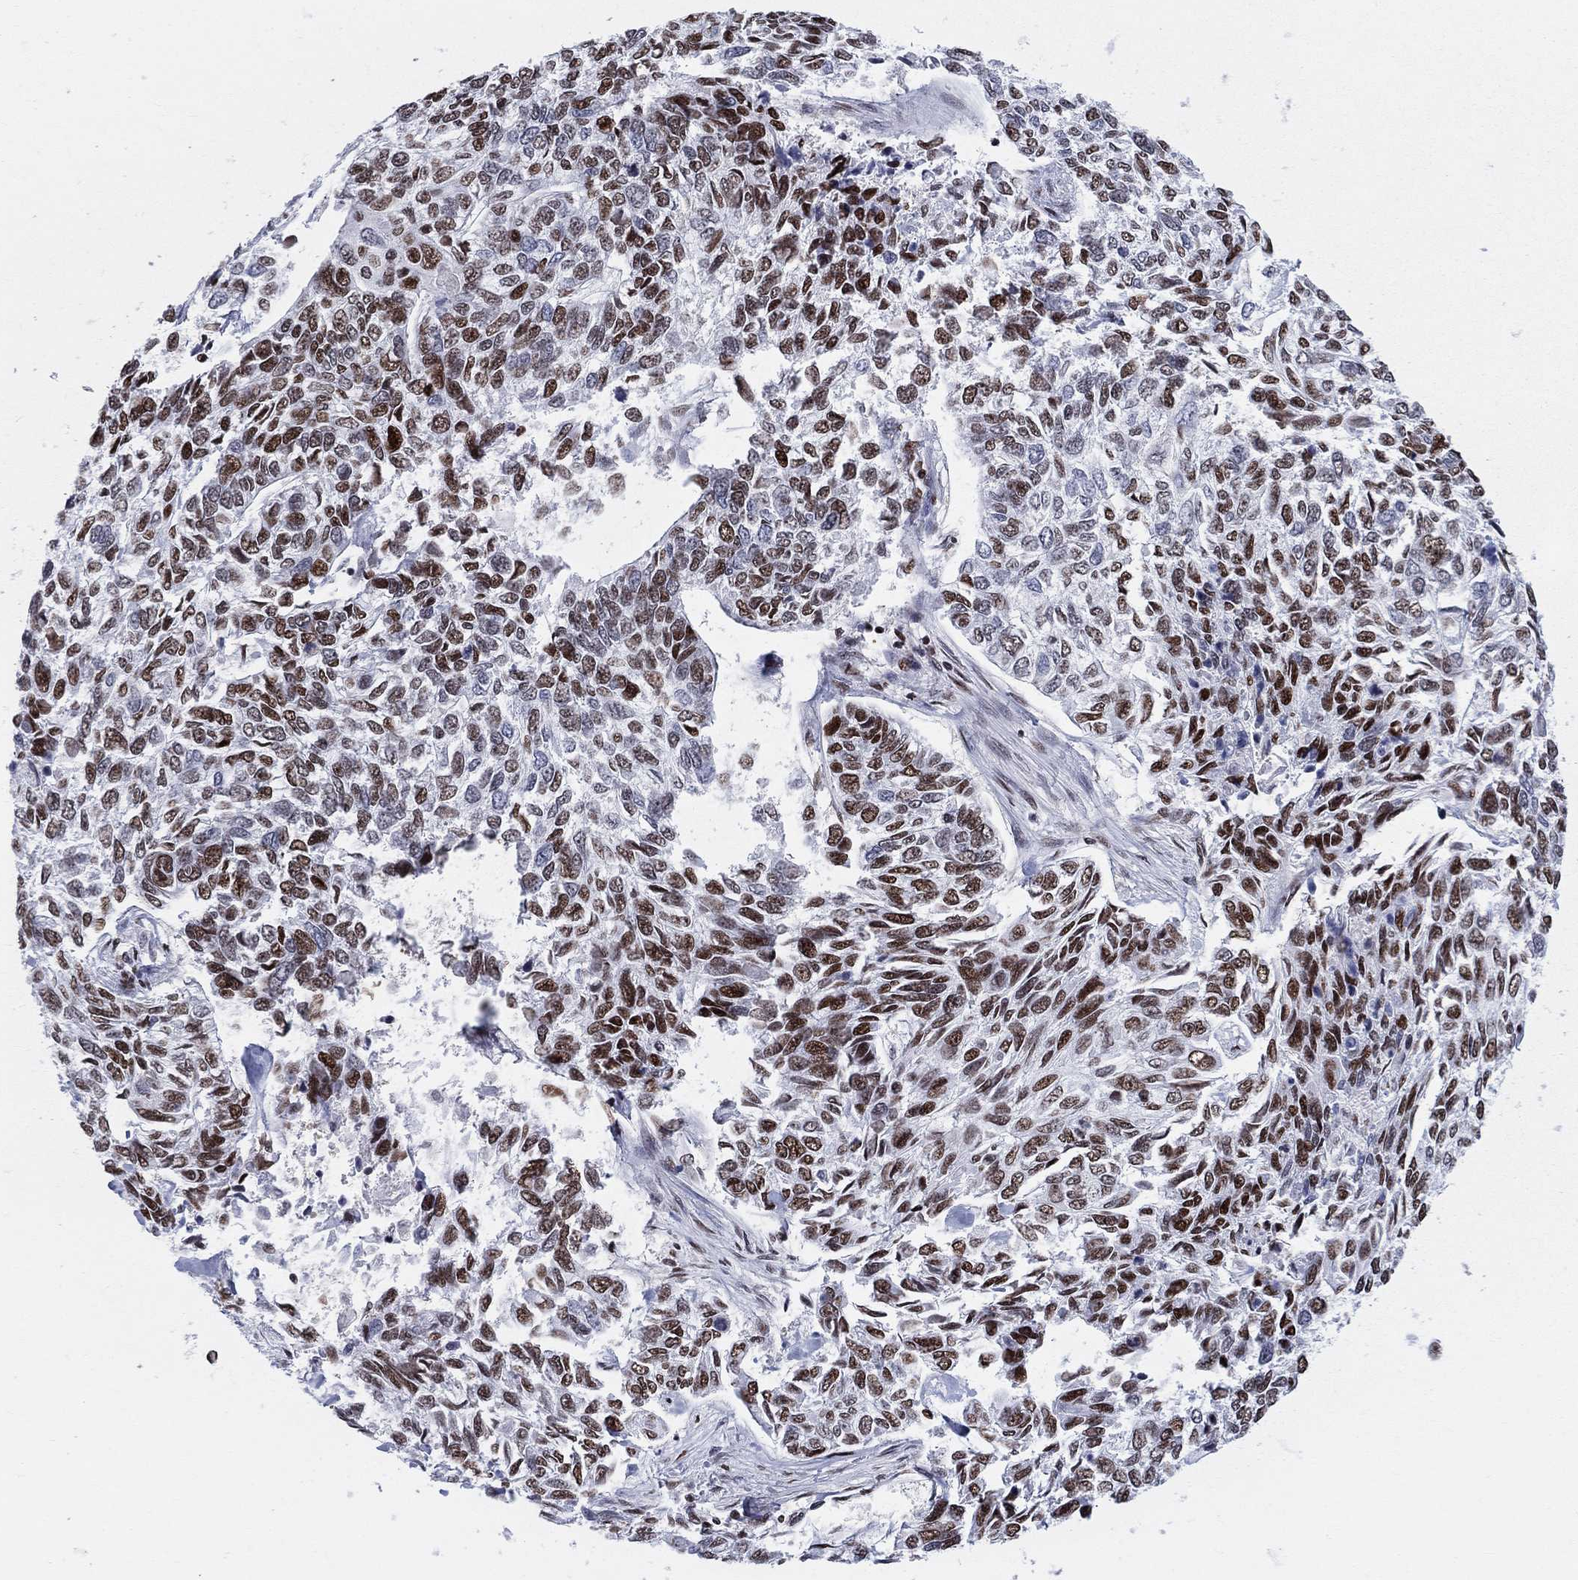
{"staining": {"intensity": "strong", "quantity": "25%-75%", "location": "nuclear"}, "tissue": "skin cancer", "cell_type": "Tumor cells", "image_type": "cancer", "snomed": [{"axis": "morphology", "description": "Basal cell carcinoma"}, {"axis": "topography", "description": "Skin"}], "caption": "IHC image of neoplastic tissue: human basal cell carcinoma (skin) stained using IHC demonstrates high levels of strong protein expression localized specifically in the nuclear of tumor cells, appearing as a nuclear brown color.", "gene": "ZNHIT3", "patient": {"sex": "female", "age": 65}}